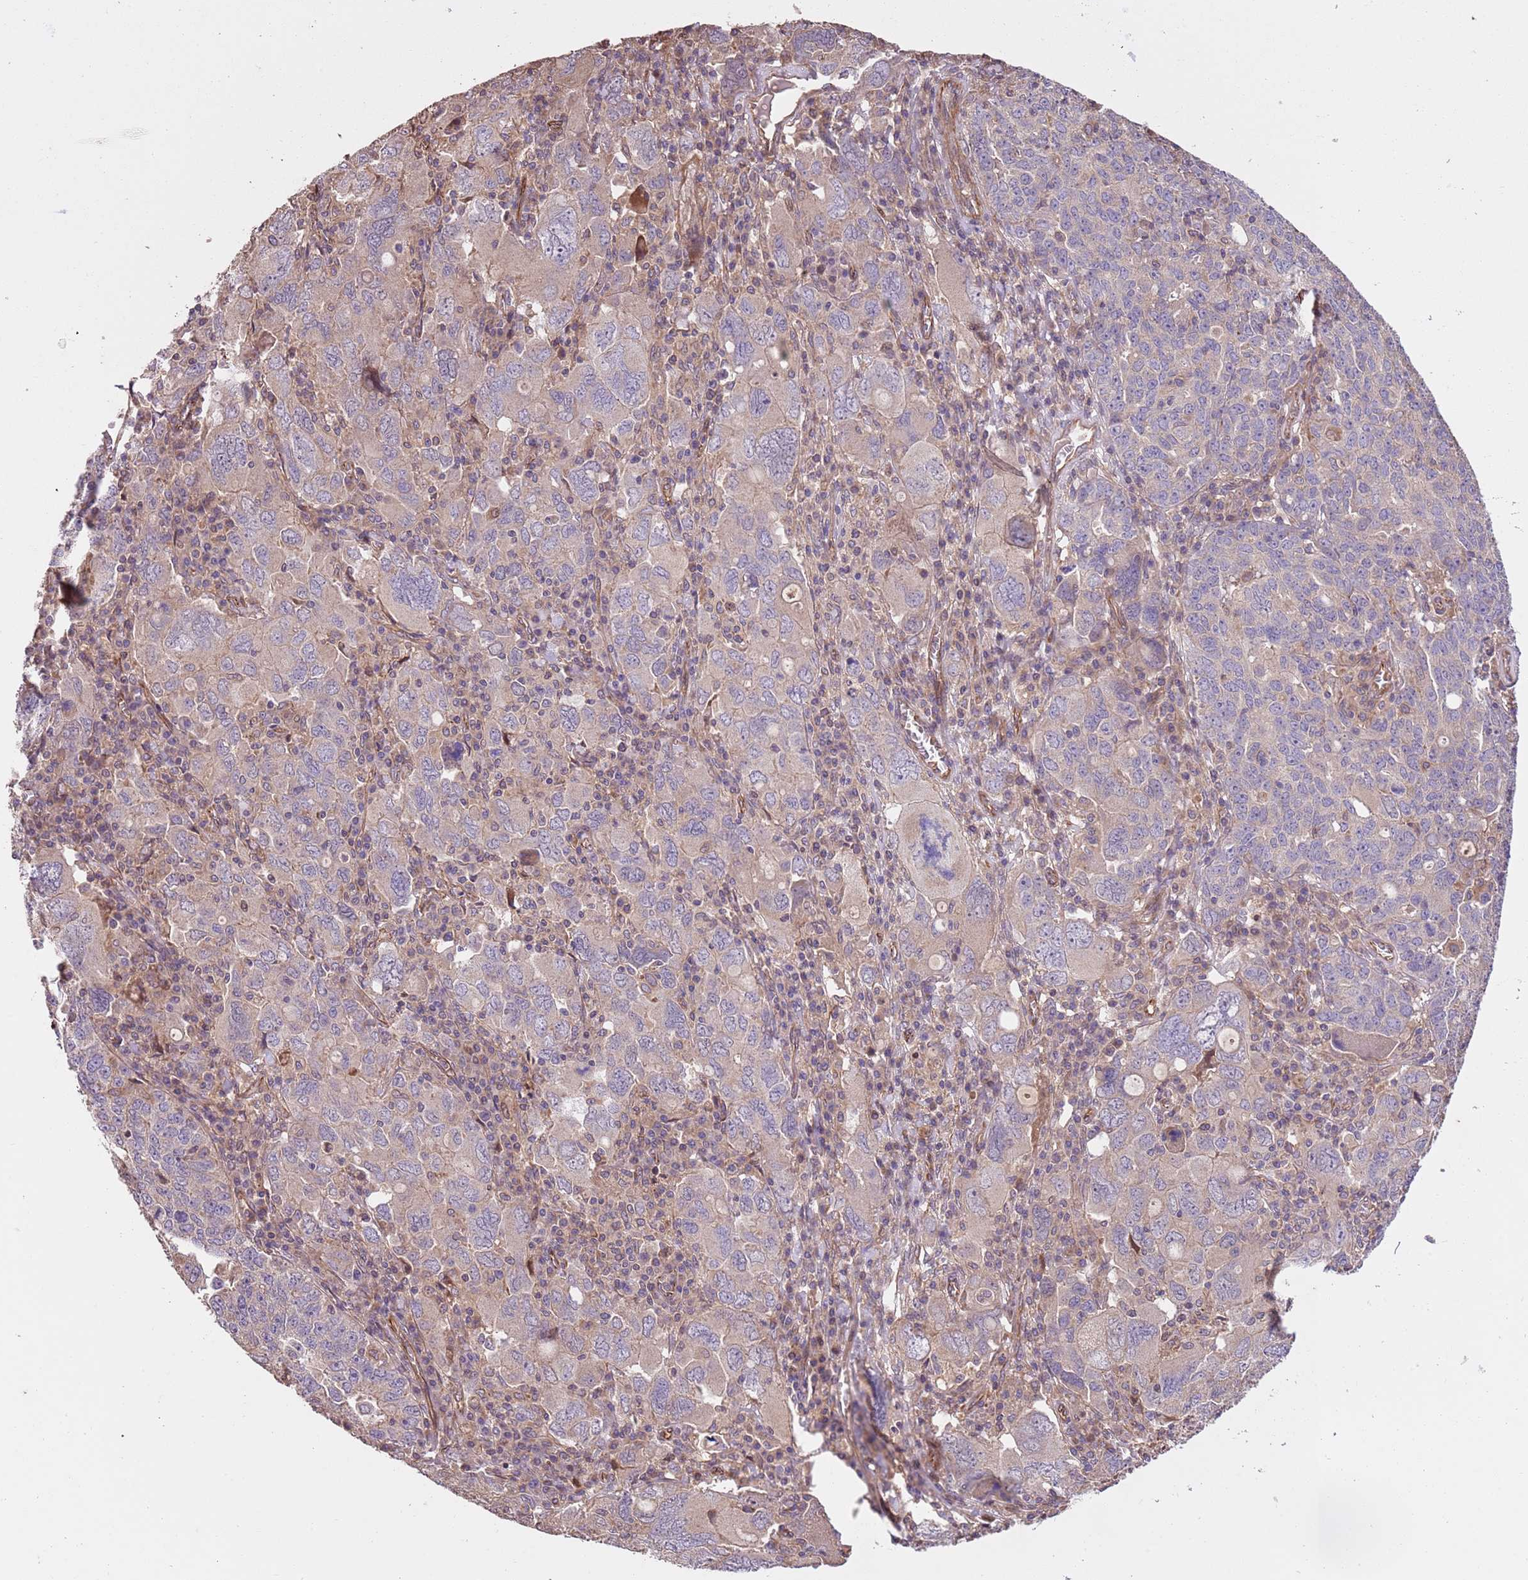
{"staining": {"intensity": "weak", "quantity": "<25%", "location": "cytoplasmic/membranous"}, "tissue": "ovarian cancer", "cell_type": "Tumor cells", "image_type": "cancer", "snomed": [{"axis": "morphology", "description": "Carcinoma, endometroid"}, {"axis": "topography", "description": "Ovary"}], "caption": "Immunohistochemistry (IHC) micrograph of human ovarian cancer stained for a protein (brown), which shows no expression in tumor cells. The staining is performed using DAB (3,3'-diaminobenzidine) brown chromogen with nuclei counter-stained in using hematoxylin.", "gene": "FAM89B", "patient": {"sex": "female", "age": 62}}